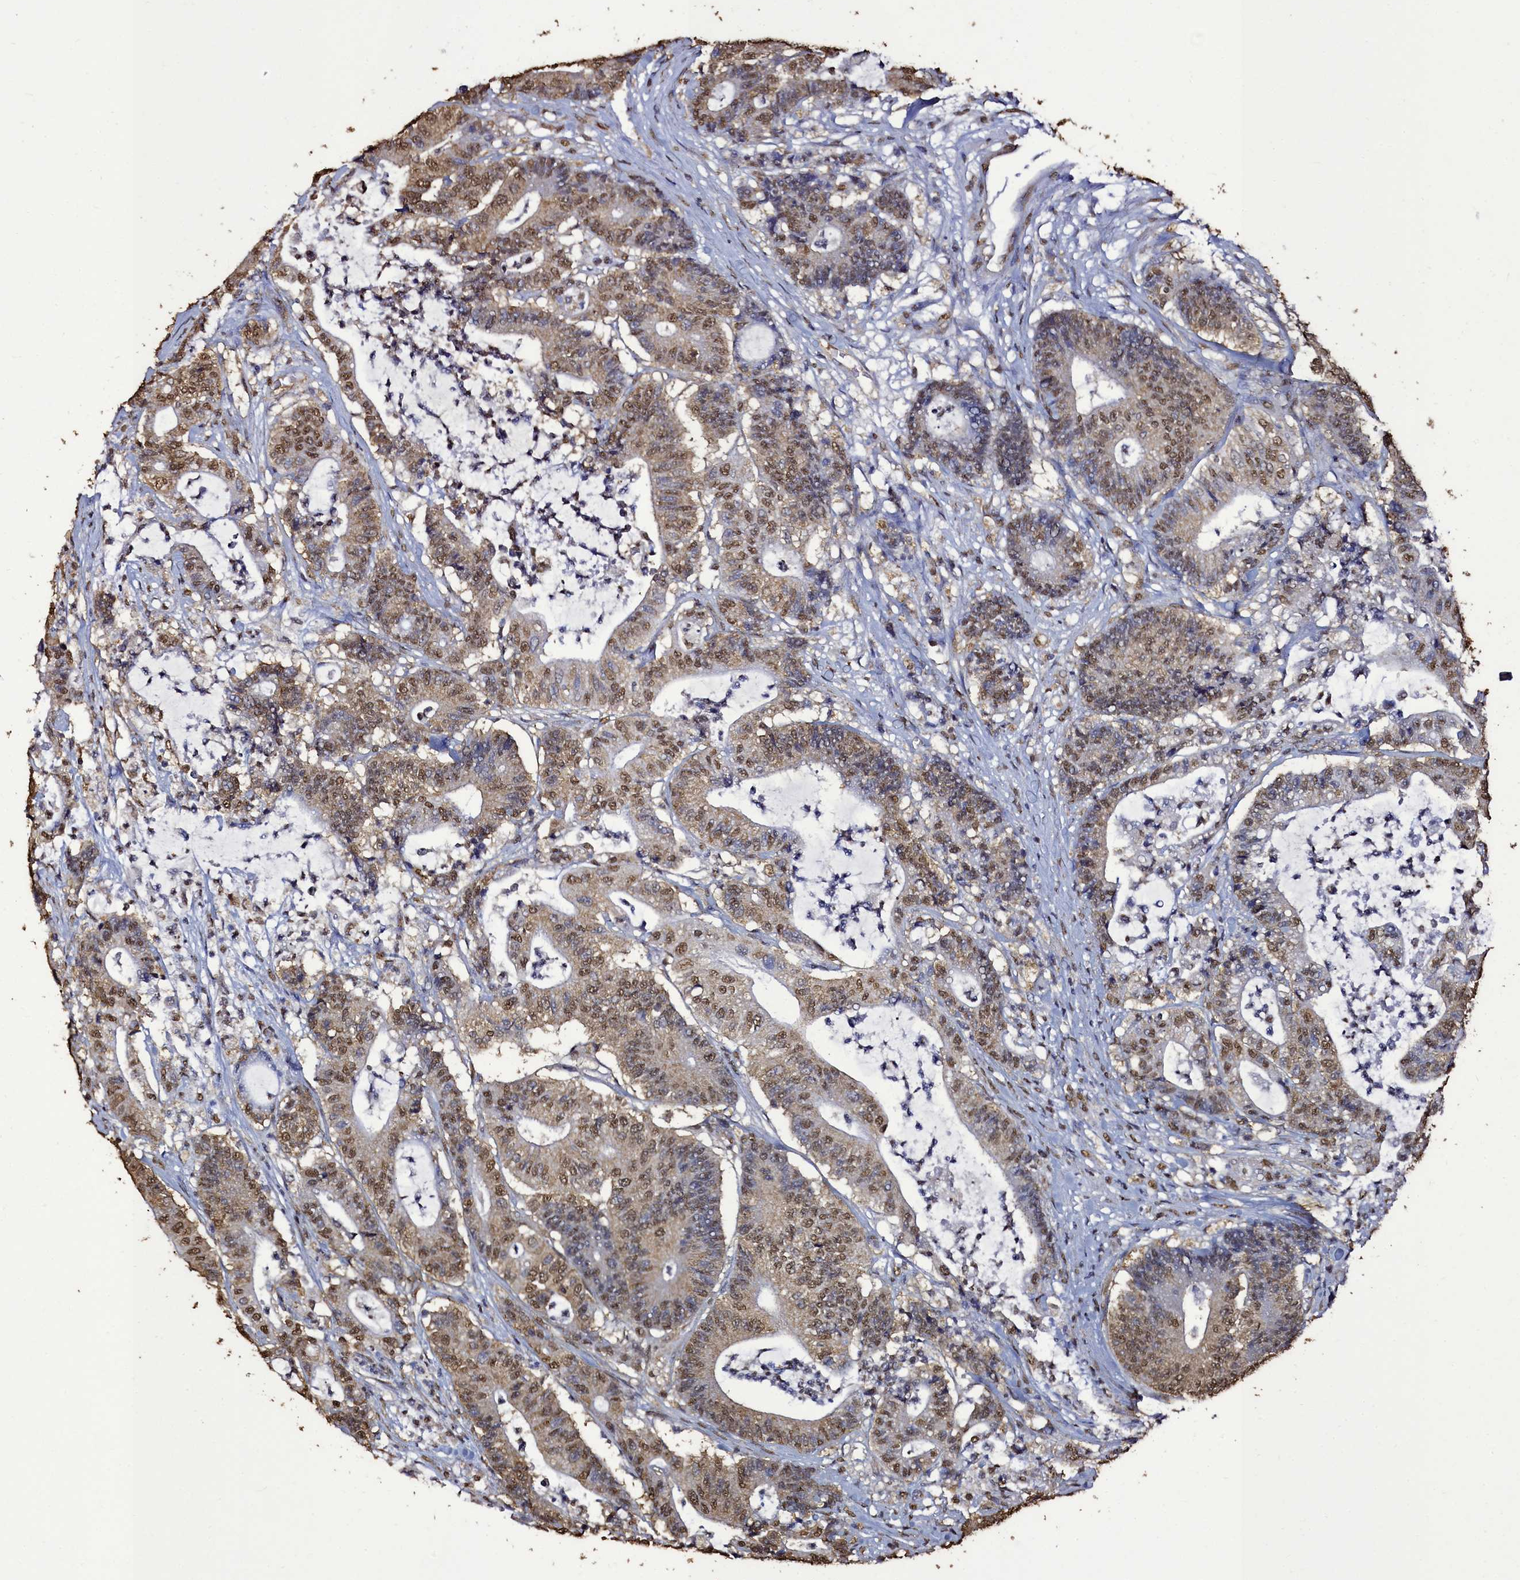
{"staining": {"intensity": "moderate", "quantity": ">75%", "location": "cytoplasmic/membranous,nuclear"}, "tissue": "colorectal cancer", "cell_type": "Tumor cells", "image_type": "cancer", "snomed": [{"axis": "morphology", "description": "Adenocarcinoma, NOS"}, {"axis": "topography", "description": "Colon"}], "caption": "Colorectal cancer (adenocarcinoma) stained with a brown dye shows moderate cytoplasmic/membranous and nuclear positive positivity in approximately >75% of tumor cells.", "gene": "TRIP6", "patient": {"sex": "female", "age": 84}}